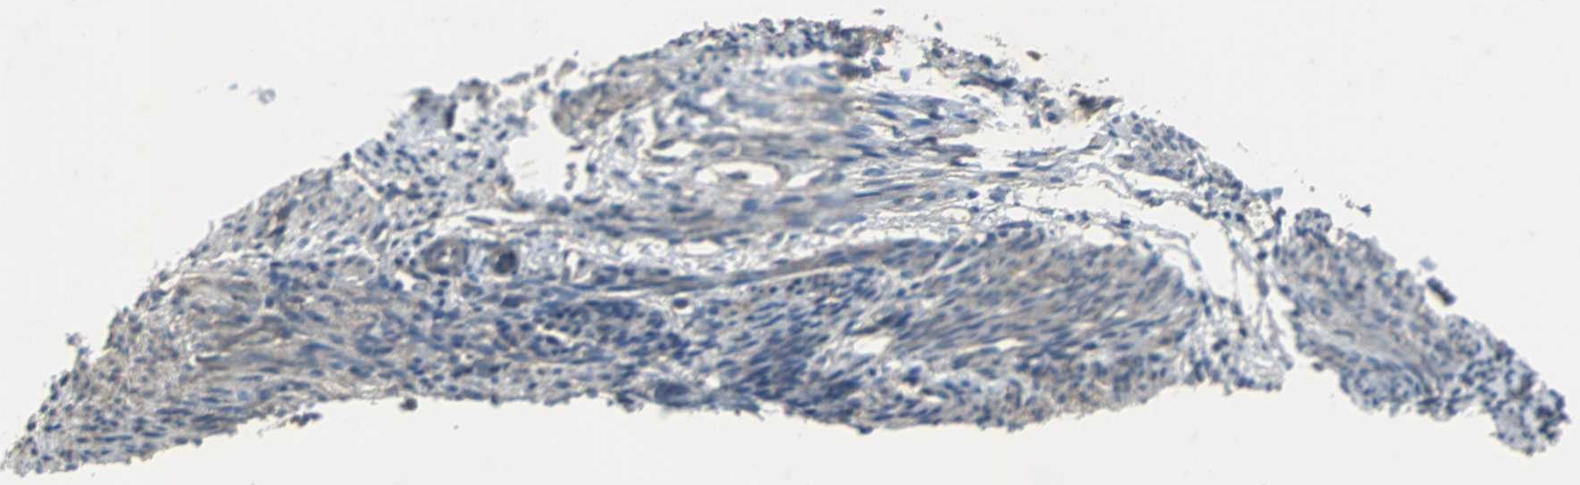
{"staining": {"intensity": "weak", "quantity": "<25%", "location": "cytoplasmic/membranous"}, "tissue": "endometrium", "cell_type": "Cells in endometrial stroma", "image_type": "normal", "snomed": [{"axis": "morphology", "description": "Normal tissue, NOS"}, {"axis": "topography", "description": "Smooth muscle"}, {"axis": "topography", "description": "Endometrium"}], "caption": "Endometrium stained for a protein using IHC displays no staining cells in endometrial stroma.", "gene": "SOS1", "patient": {"sex": "female", "age": 57}}